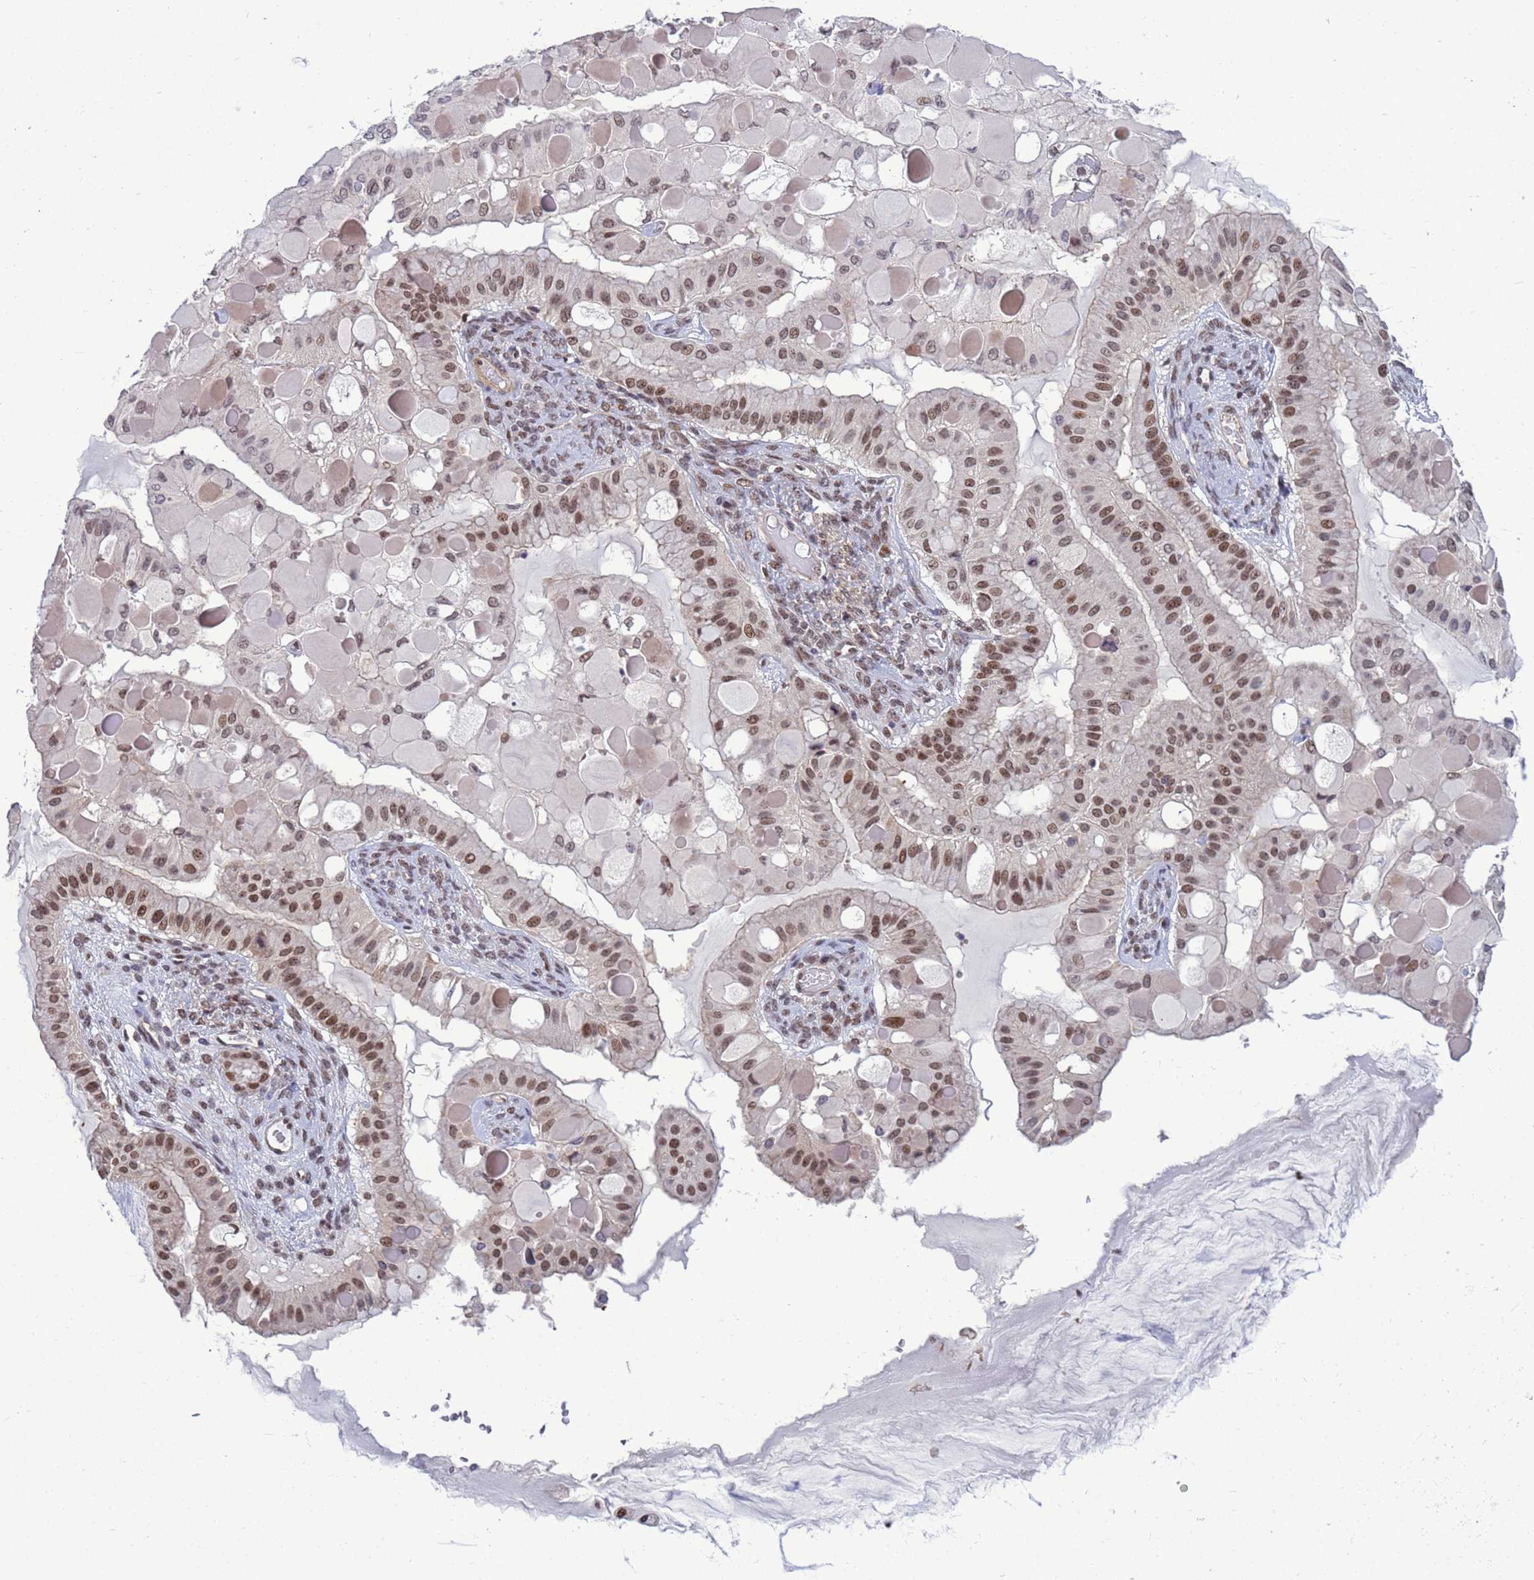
{"staining": {"intensity": "moderate", "quantity": ">75%", "location": "nuclear"}, "tissue": "ovarian cancer", "cell_type": "Tumor cells", "image_type": "cancer", "snomed": [{"axis": "morphology", "description": "Cystadenocarcinoma, mucinous, NOS"}, {"axis": "topography", "description": "Ovary"}], "caption": "Protein staining exhibits moderate nuclear expression in about >75% of tumor cells in mucinous cystadenocarcinoma (ovarian).", "gene": "NSL1", "patient": {"sex": "female", "age": 61}}